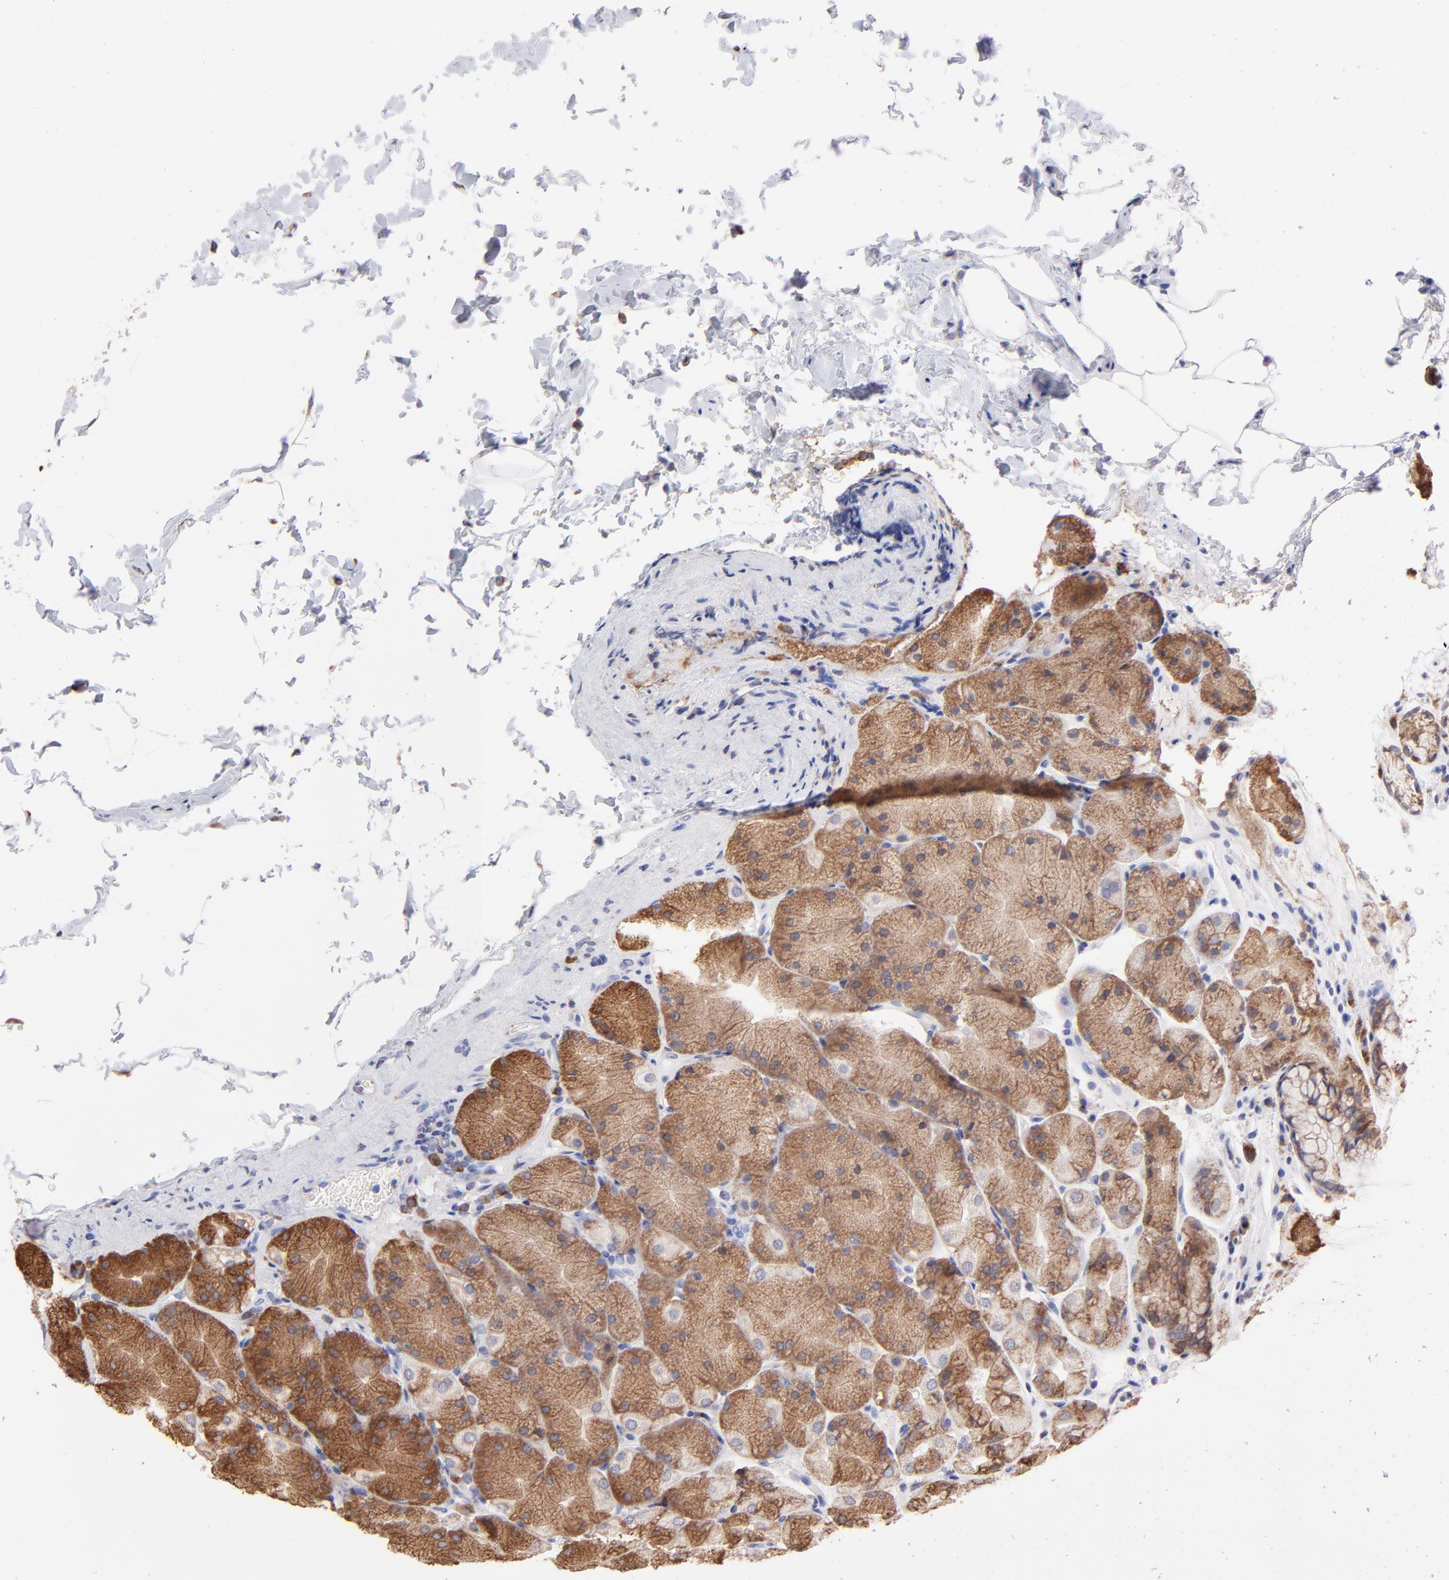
{"staining": {"intensity": "moderate", "quantity": ">75%", "location": "cytoplasmic/membranous"}, "tissue": "stomach", "cell_type": "Glandular cells", "image_type": "normal", "snomed": [{"axis": "morphology", "description": "Normal tissue, NOS"}, {"axis": "topography", "description": "Stomach, upper"}], "caption": "Stomach stained for a protein displays moderate cytoplasmic/membranous positivity in glandular cells. The protein is shown in brown color, while the nuclei are stained blue.", "gene": "LMAN1", "patient": {"sex": "female", "age": 56}}